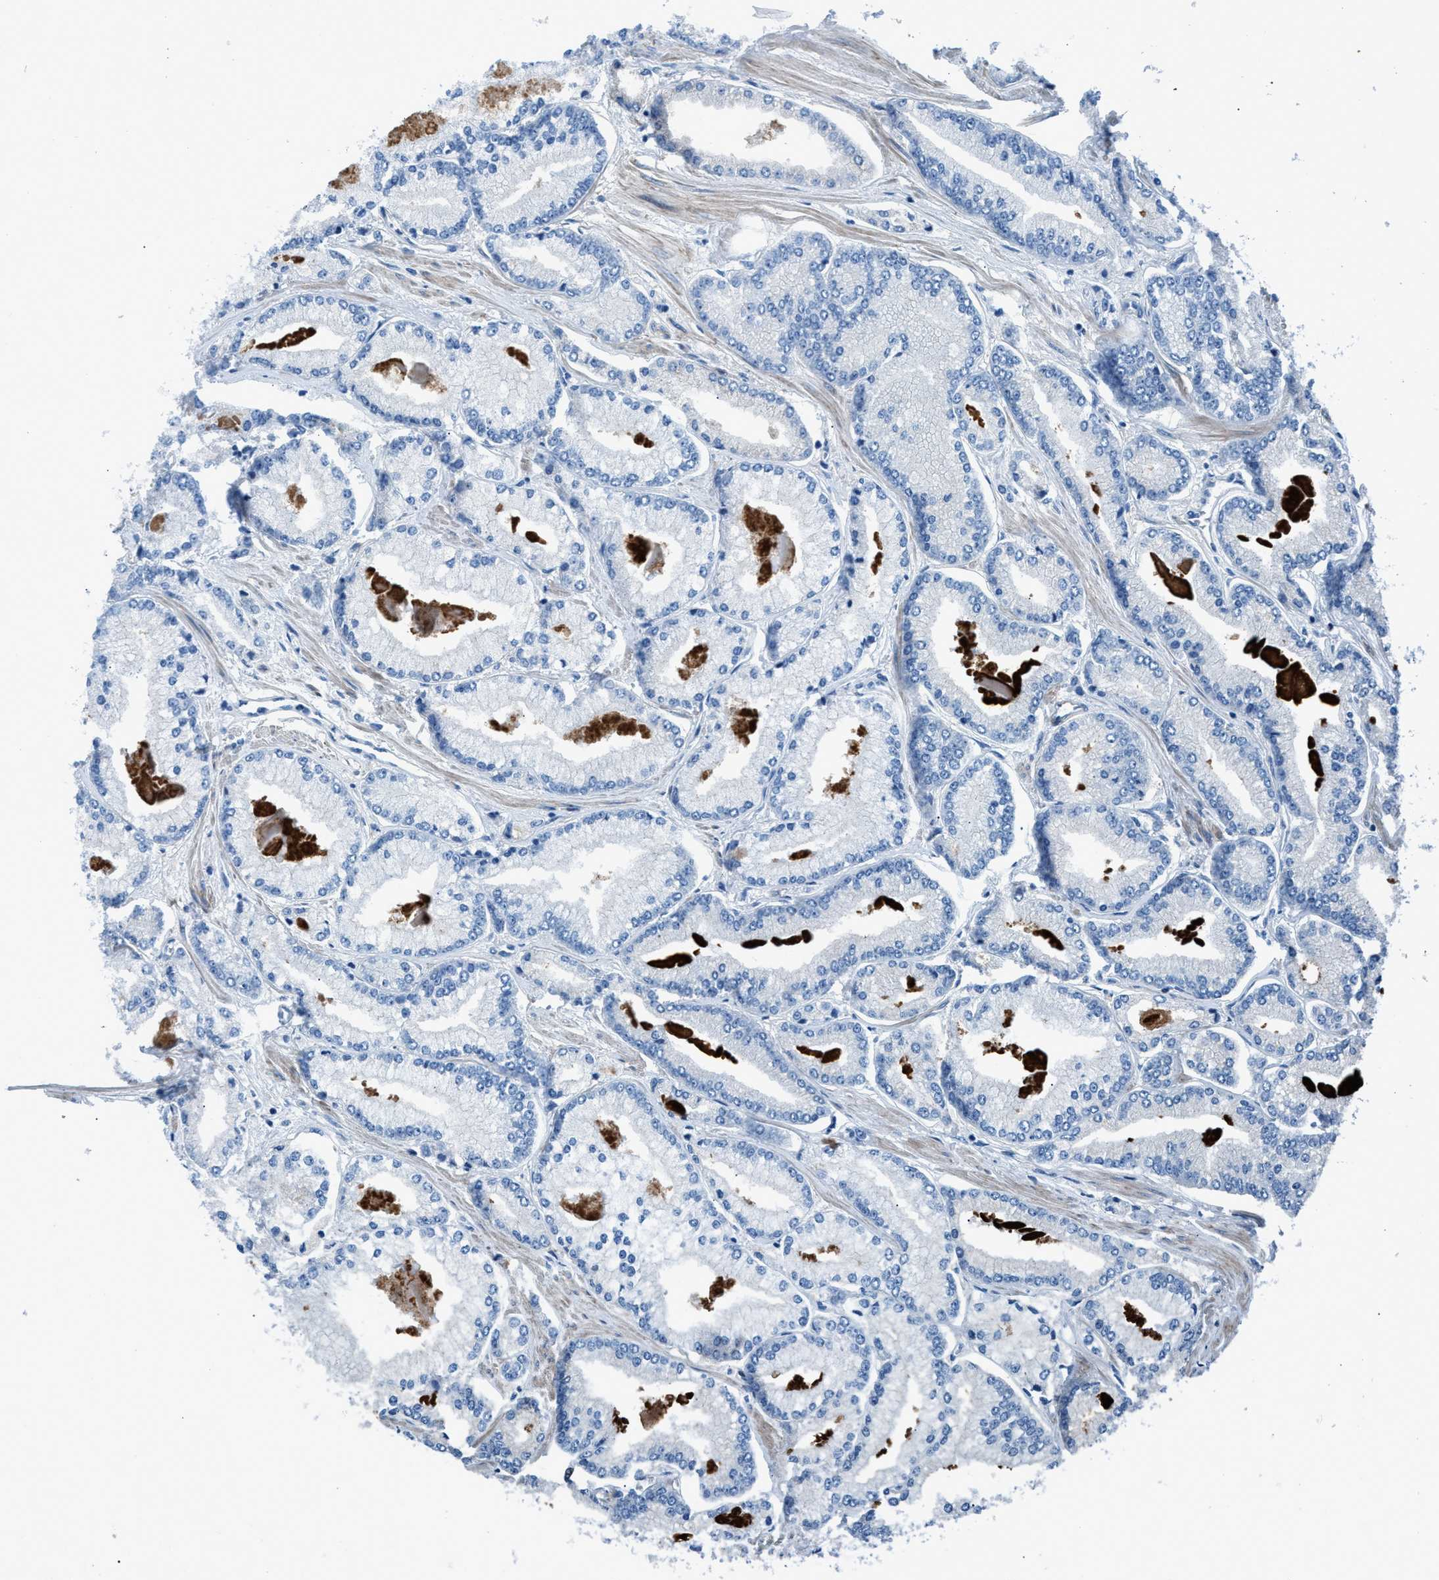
{"staining": {"intensity": "negative", "quantity": "none", "location": "none"}, "tissue": "prostate cancer", "cell_type": "Tumor cells", "image_type": "cancer", "snomed": [{"axis": "morphology", "description": "Adenocarcinoma, Low grade"}, {"axis": "topography", "description": "Prostate"}], "caption": "Prostate cancer was stained to show a protein in brown. There is no significant expression in tumor cells.", "gene": "CDRT4", "patient": {"sex": "male", "age": 52}}